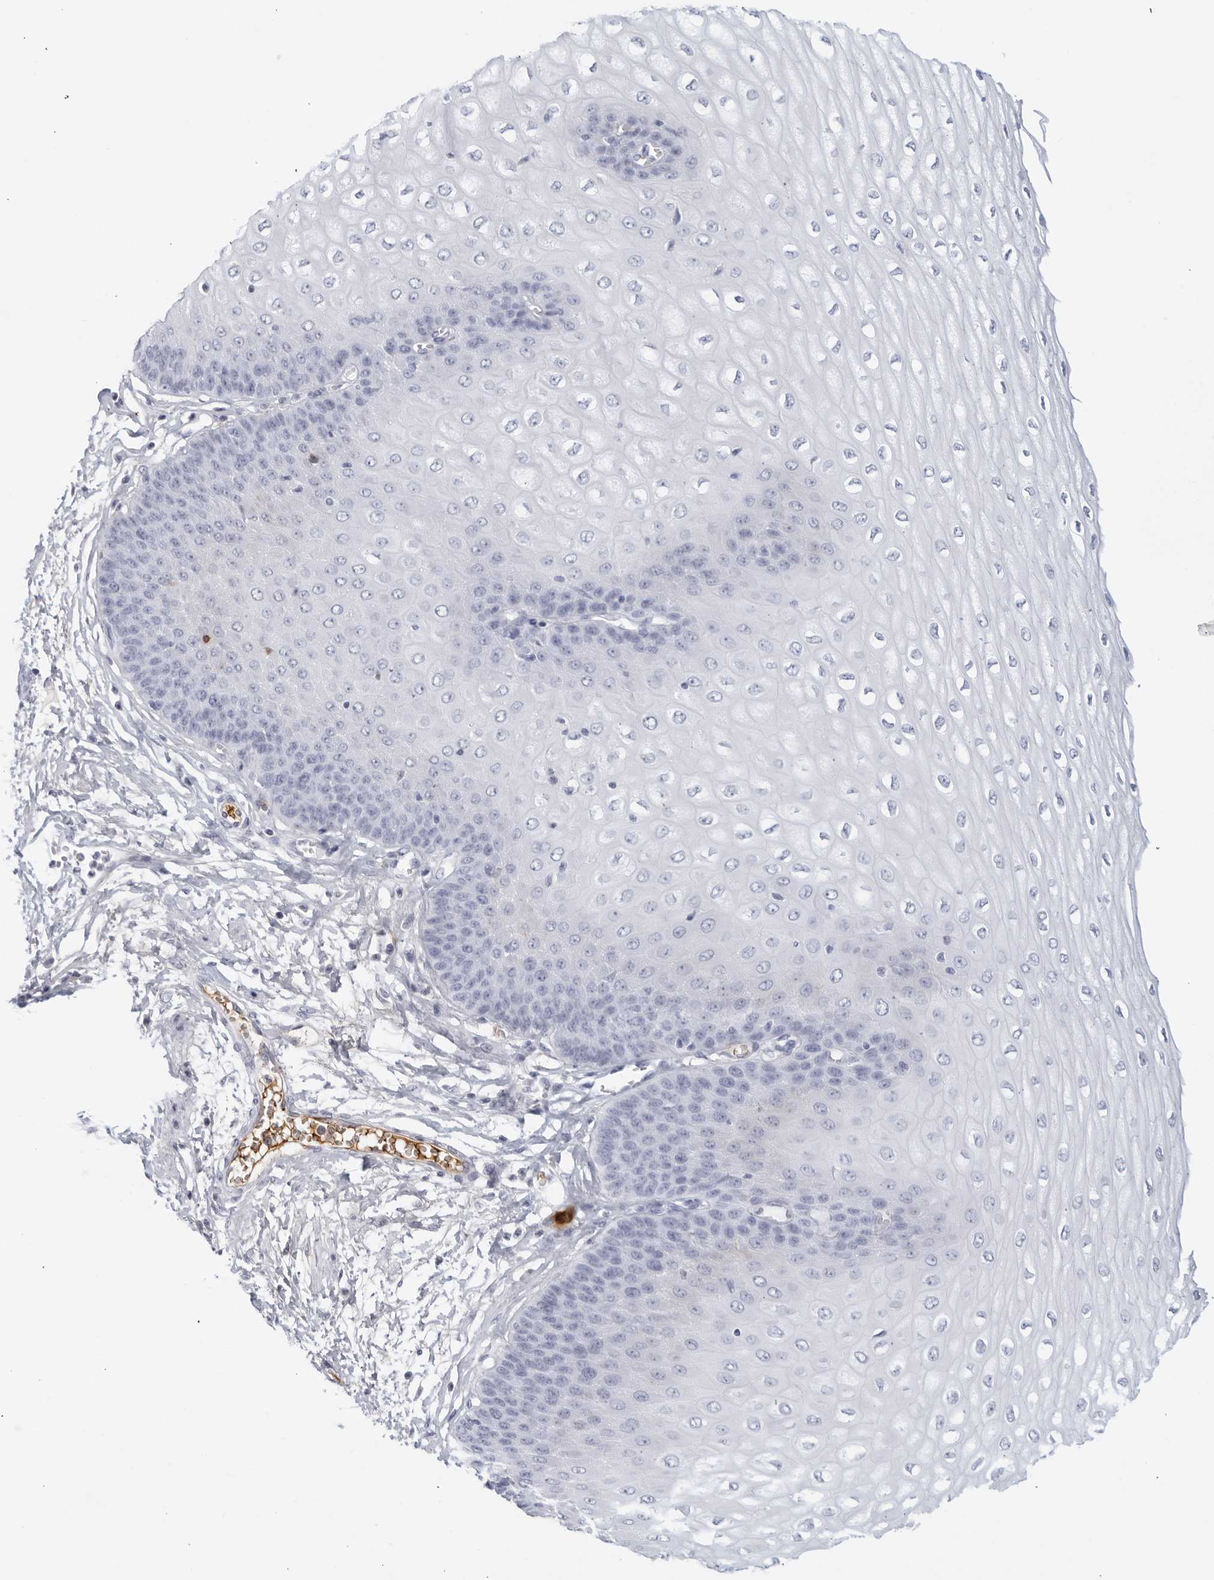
{"staining": {"intensity": "negative", "quantity": "none", "location": "none"}, "tissue": "esophagus", "cell_type": "Squamous epithelial cells", "image_type": "normal", "snomed": [{"axis": "morphology", "description": "Normal tissue, NOS"}, {"axis": "topography", "description": "Esophagus"}], "caption": "Squamous epithelial cells are negative for brown protein staining in unremarkable esophagus. (Stains: DAB IHC with hematoxylin counter stain, Microscopy: brightfield microscopy at high magnification).", "gene": "FGG", "patient": {"sex": "male", "age": 60}}